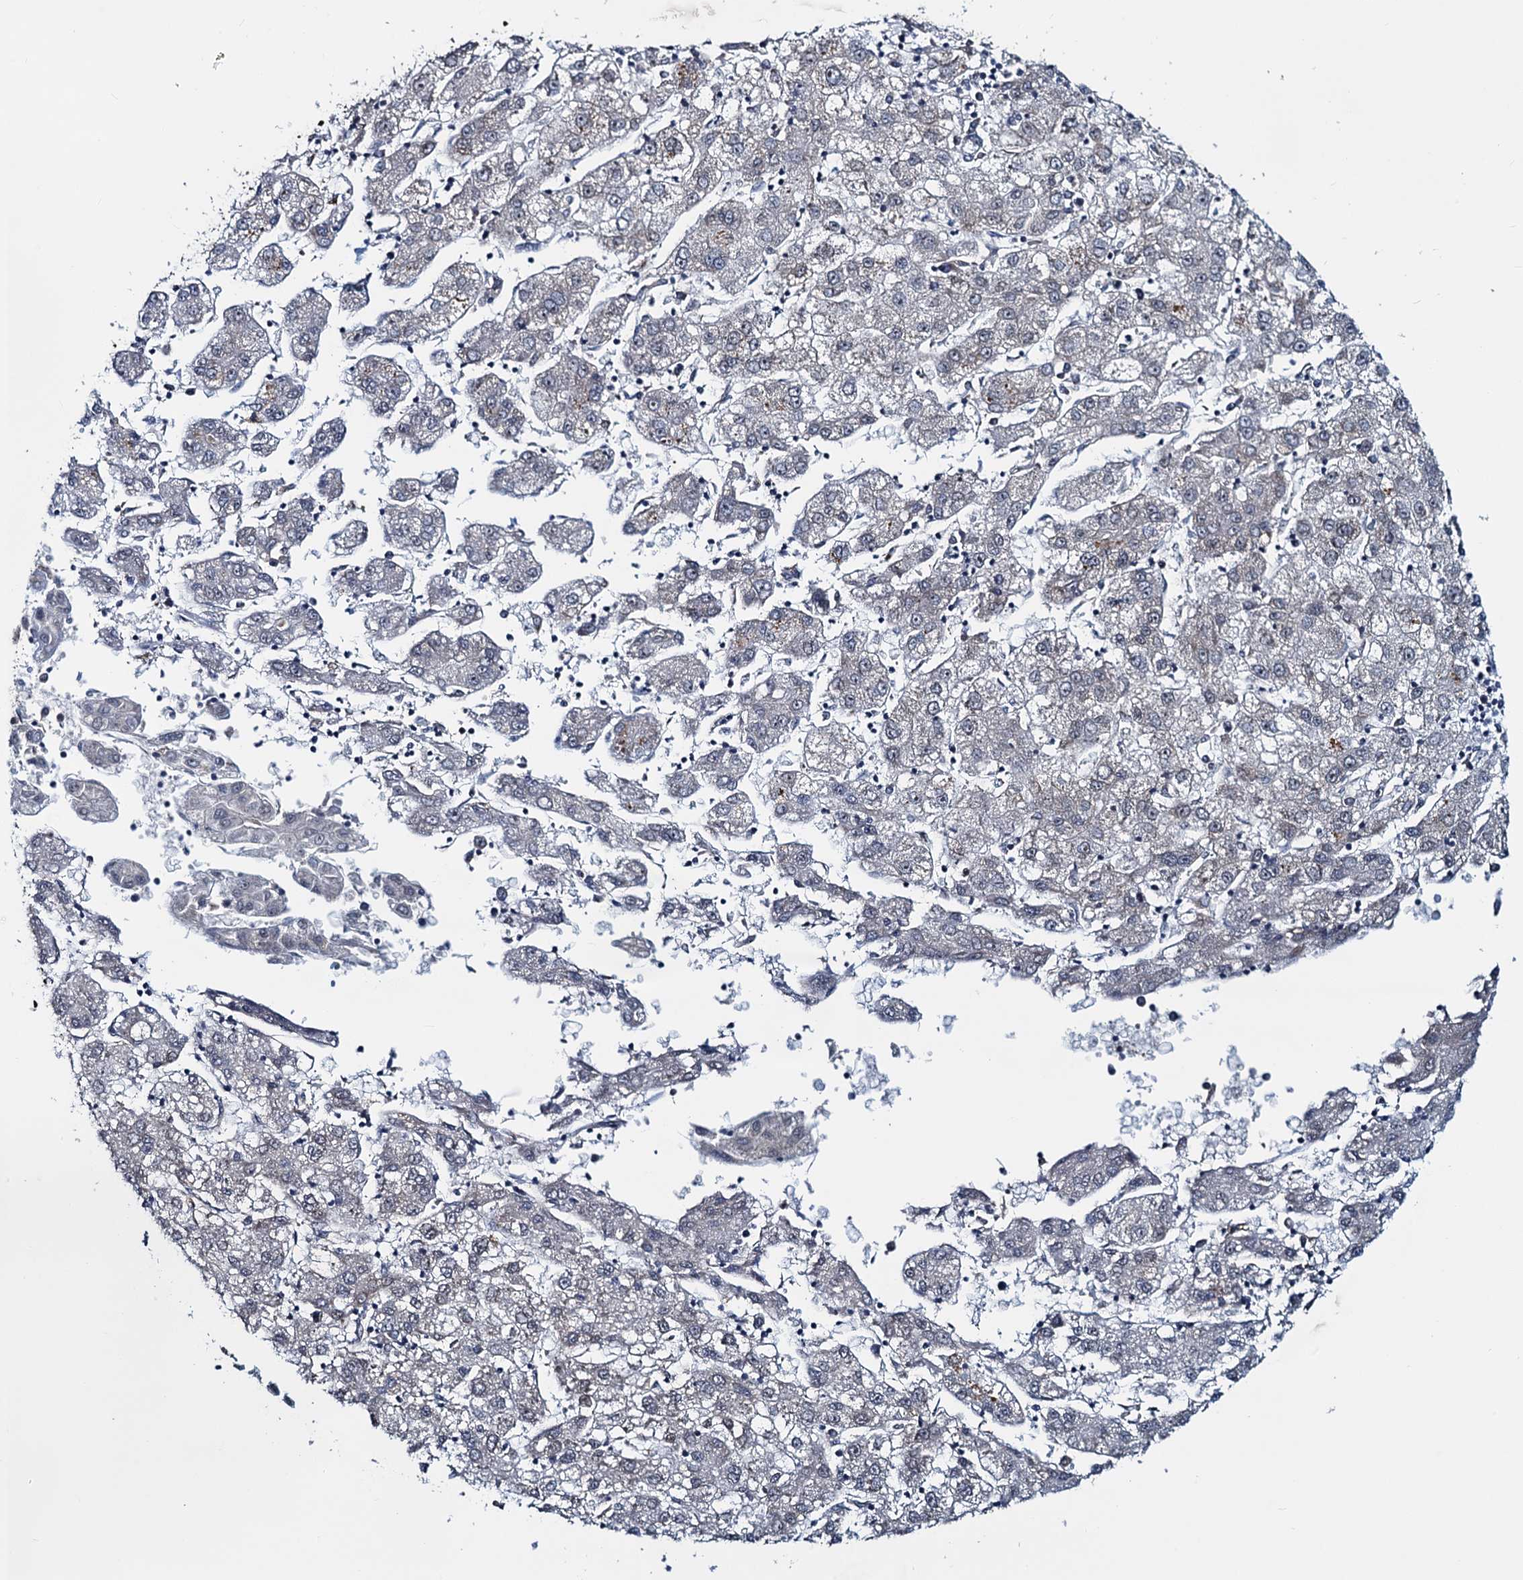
{"staining": {"intensity": "negative", "quantity": "none", "location": "none"}, "tissue": "liver cancer", "cell_type": "Tumor cells", "image_type": "cancer", "snomed": [{"axis": "morphology", "description": "Carcinoma, Hepatocellular, NOS"}, {"axis": "topography", "description": "Liver"}], "caption": "High magnification brightfield microscopy of liver hepatocellular carcinoma stained with DAB (brown) and counterstained with hematoxylin (blue): tumor cells show no significant positivity.", "gene": "RNF125", "patient": {"sex": "male", "age": 72}}